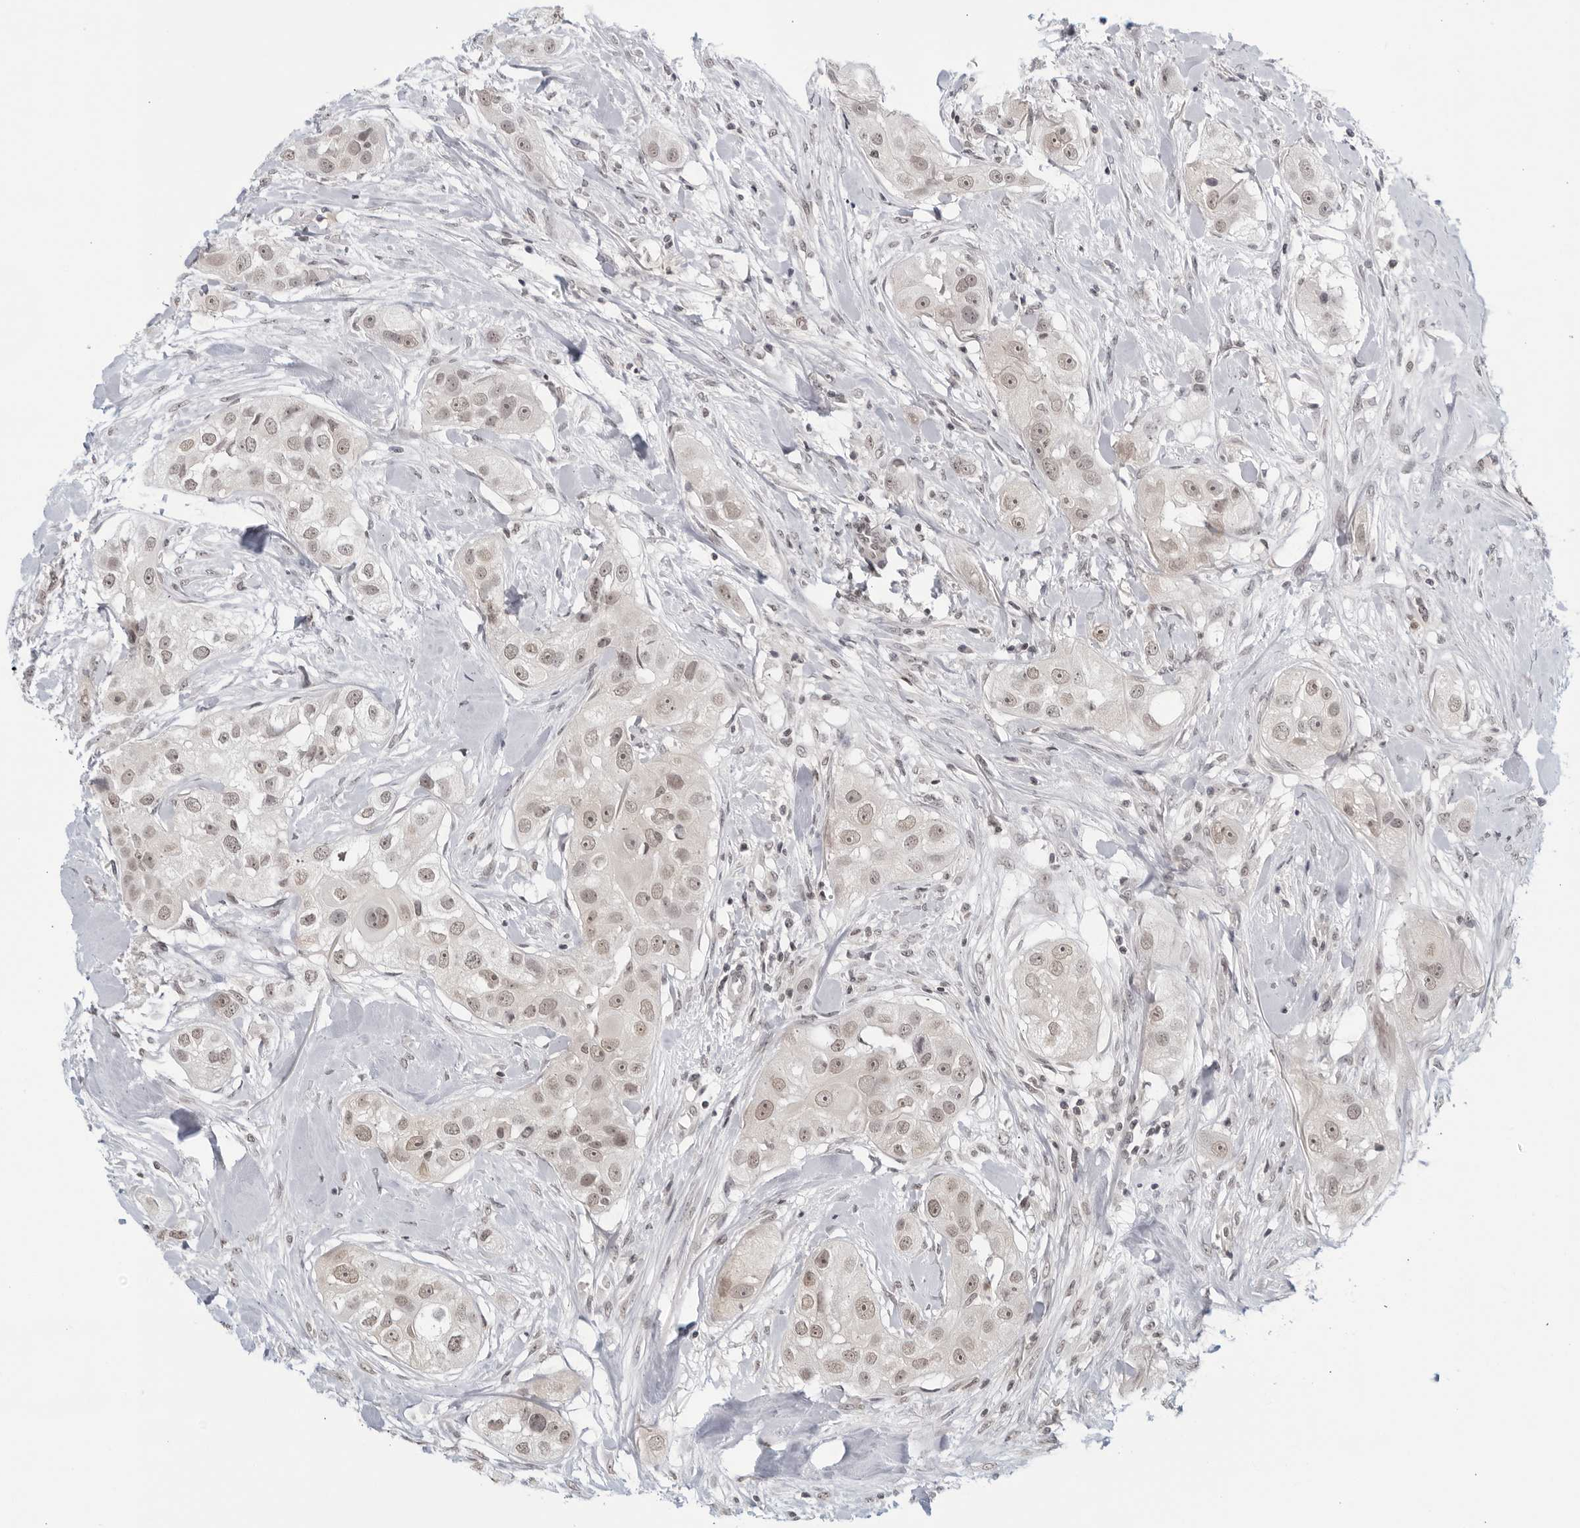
{"staining": {"intensity": "weak", "quantity": ">75%", "location": "nuclear"}, "tissue": "head and neck cancer", "cell_type": "Tumor cells", "image_type": "cancer", "snomed": [{"axis": "morphology", "description": "Normal tissue, NOS"}, {"axis": "morphology", "description": "Squamous cell carcinoma, NOS"}, {"axis": "topography", "description": "Skeletal muscle"}, {"axis": "topography", "description": "Head-Neck"}], "caption": "The histopathology image reveals immunohistochemical staining of head and neck cancer (squamous cell carcinoma). There is weak nuclear staining is seen in about >75% of tumor cells. The protein of interest is stained brown, and the nuclei are stained in blue (DAB (3,3'-diaminobenzidine) IHC with brightfield microscopy, high magnification).", "gene": "CC2D1B", "patient": {"sex": "male", "age": 51}}